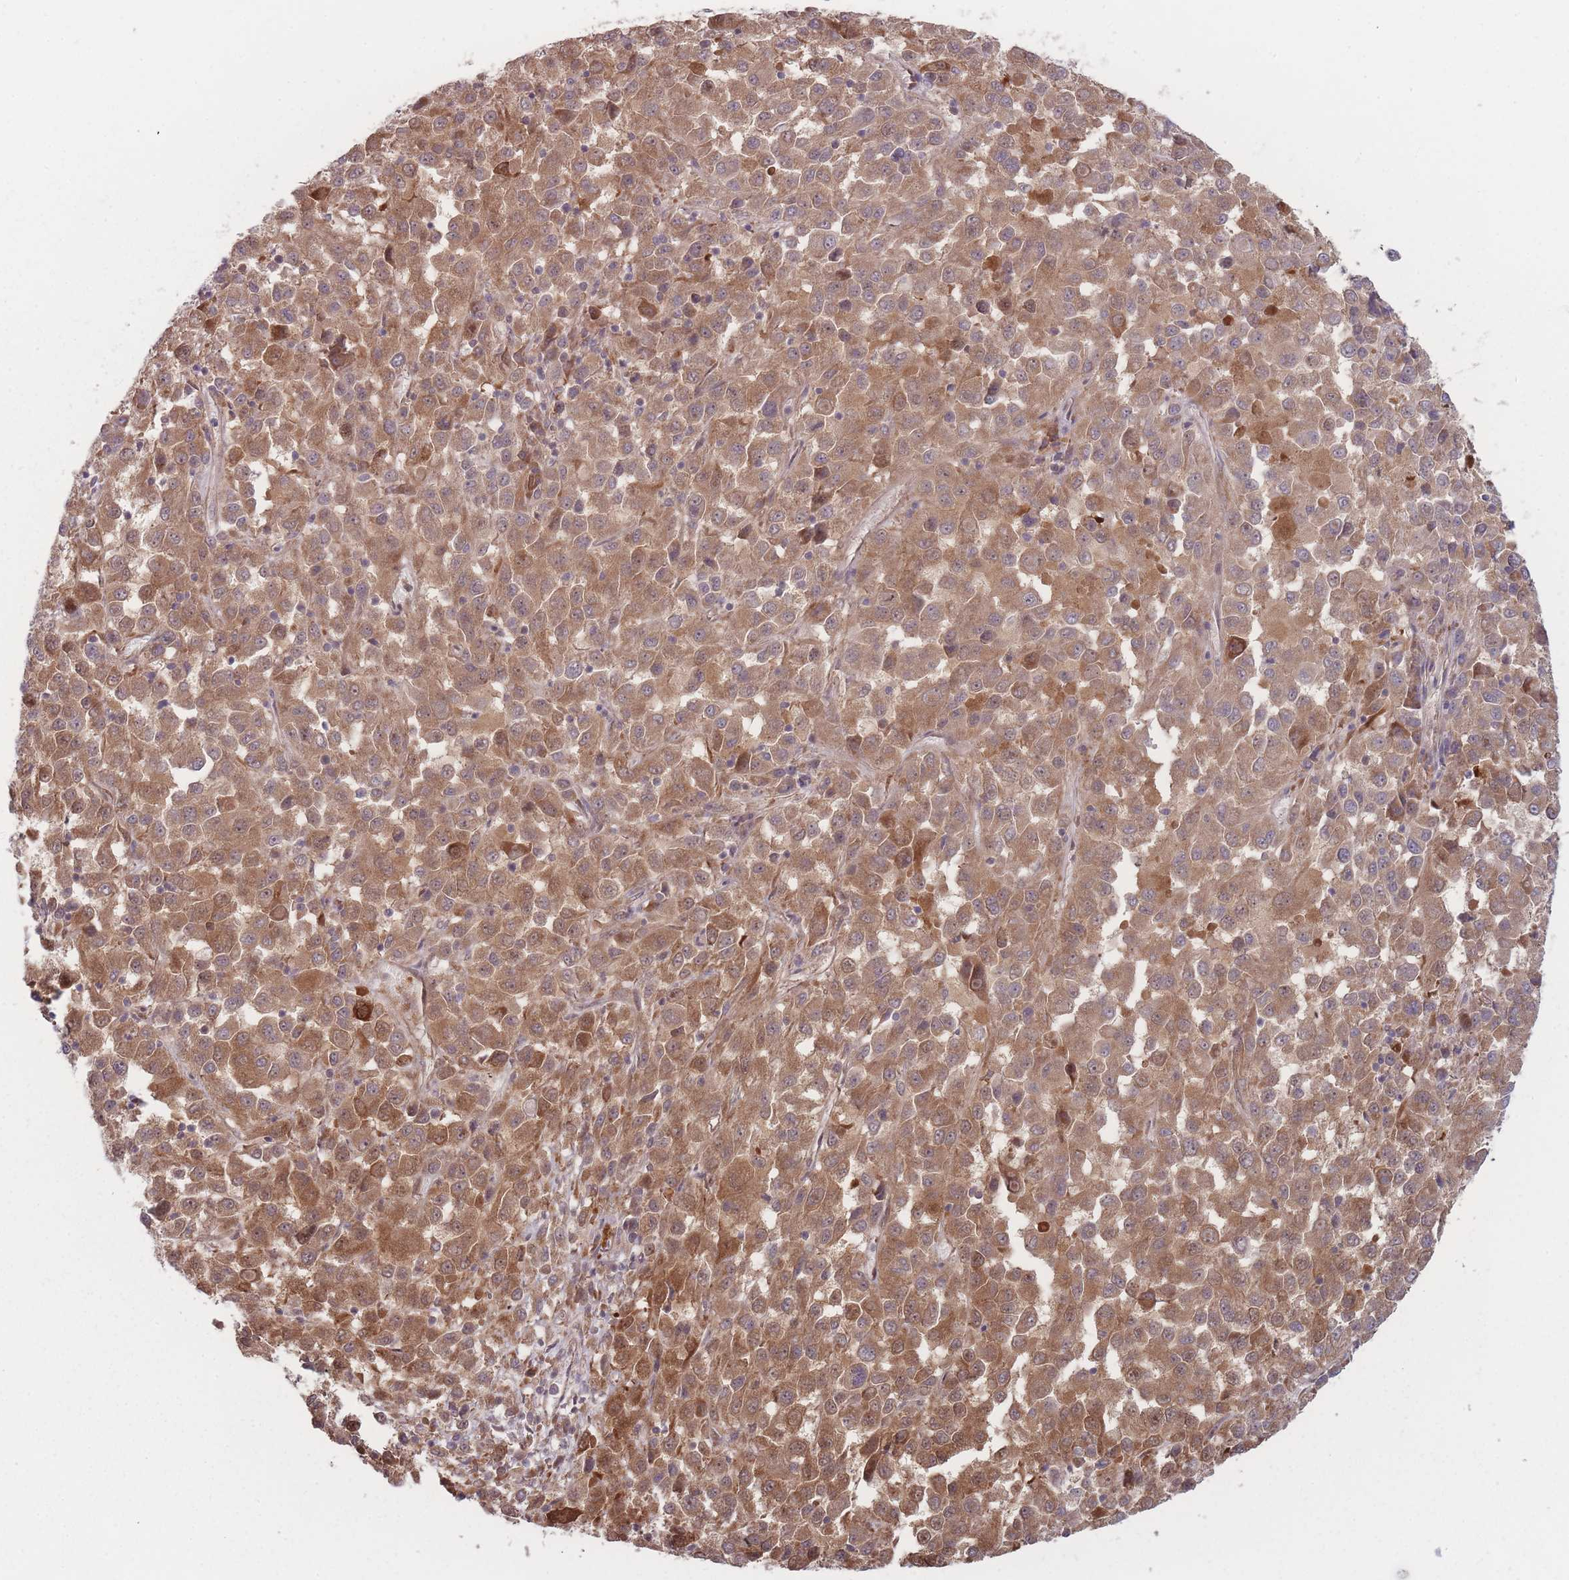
{"staining": {"intensity": "moderate", "quantity": ">75%", "location": "cytoplasmic/membranous"}, "tissue": "melanoma", "cell_type": "Tumor cells", "image_type": "cancer", "snomed": [{"axis": "morphology", "description": "Malignant melanoma, Metastatic site"}, {"axis": "topography", "description": "Lung"}], "caption": "Brown immunohistochemical staining in malignant melanoma (metastatic site) reveals moderate cytoplasmic/membranous positivity in approximately >75% of tumor cells. The protein of interest is shown in brown color, while the nuclei are stained blue.", "gene": "RPS18", "patient": {"sex": "male", "age": 64}}